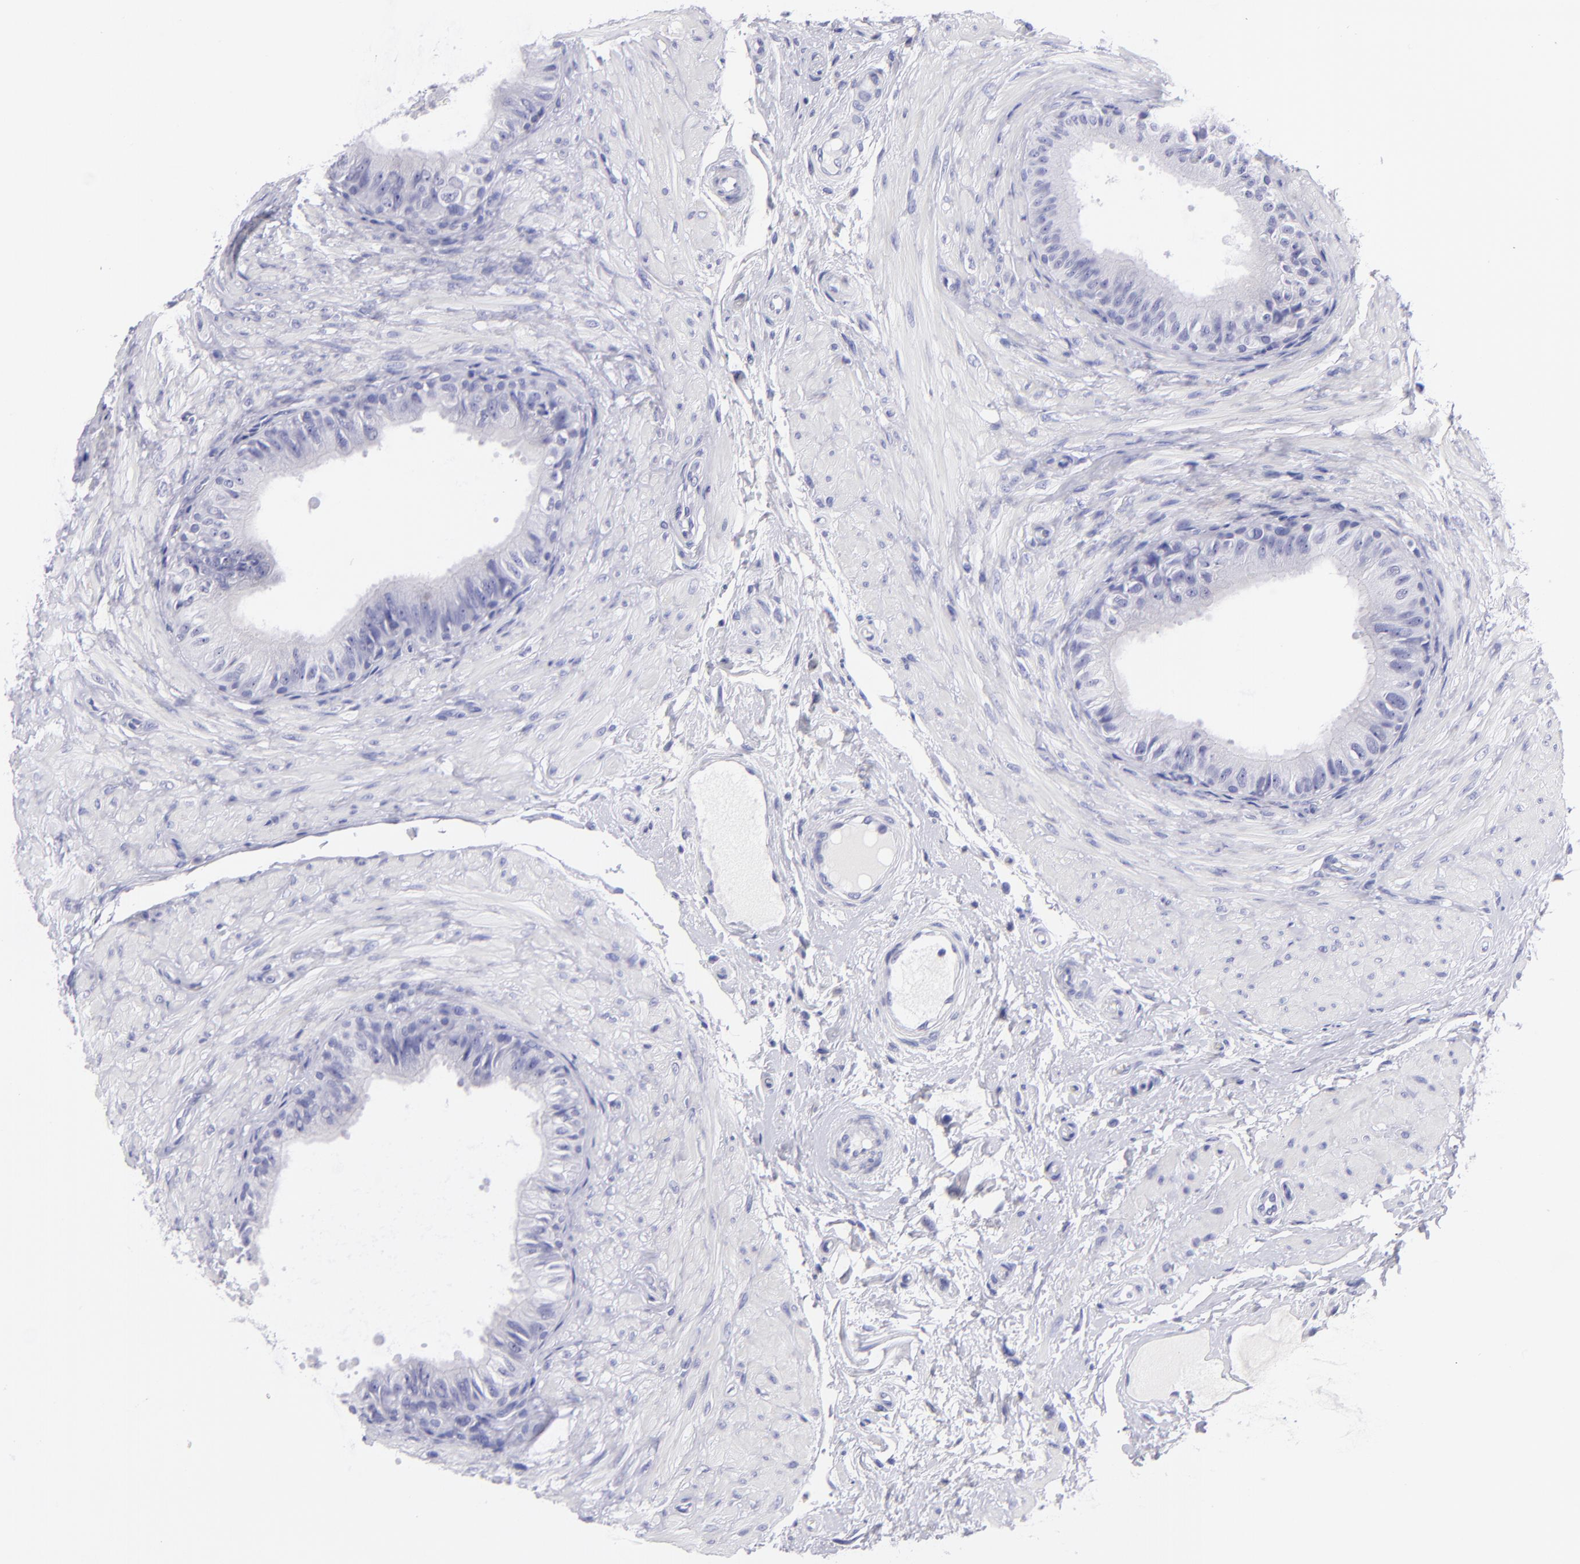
{"staining": {"intensity": "negative", "quantity": "none", "location": "none"}, "tissue": "epididymis", "cell_type": "Glandular cells", "image_type": "normal", "snomed": [{"axis": "morphology", "description": "Normal tissue, NOS"}, {"axis": "topography", "description": "Epididymis"}], "caption": "Immunohistochemical staining of unremarkable epididymis displays no significant staining in glandular cells. The staining is performed using DAB (3,3'-diaminobenzidine) brown chromogen with nuclei counter-stained in using hematoxylin.", "gene": "CNP", "patient": {"sex": "male", "age": 68}}